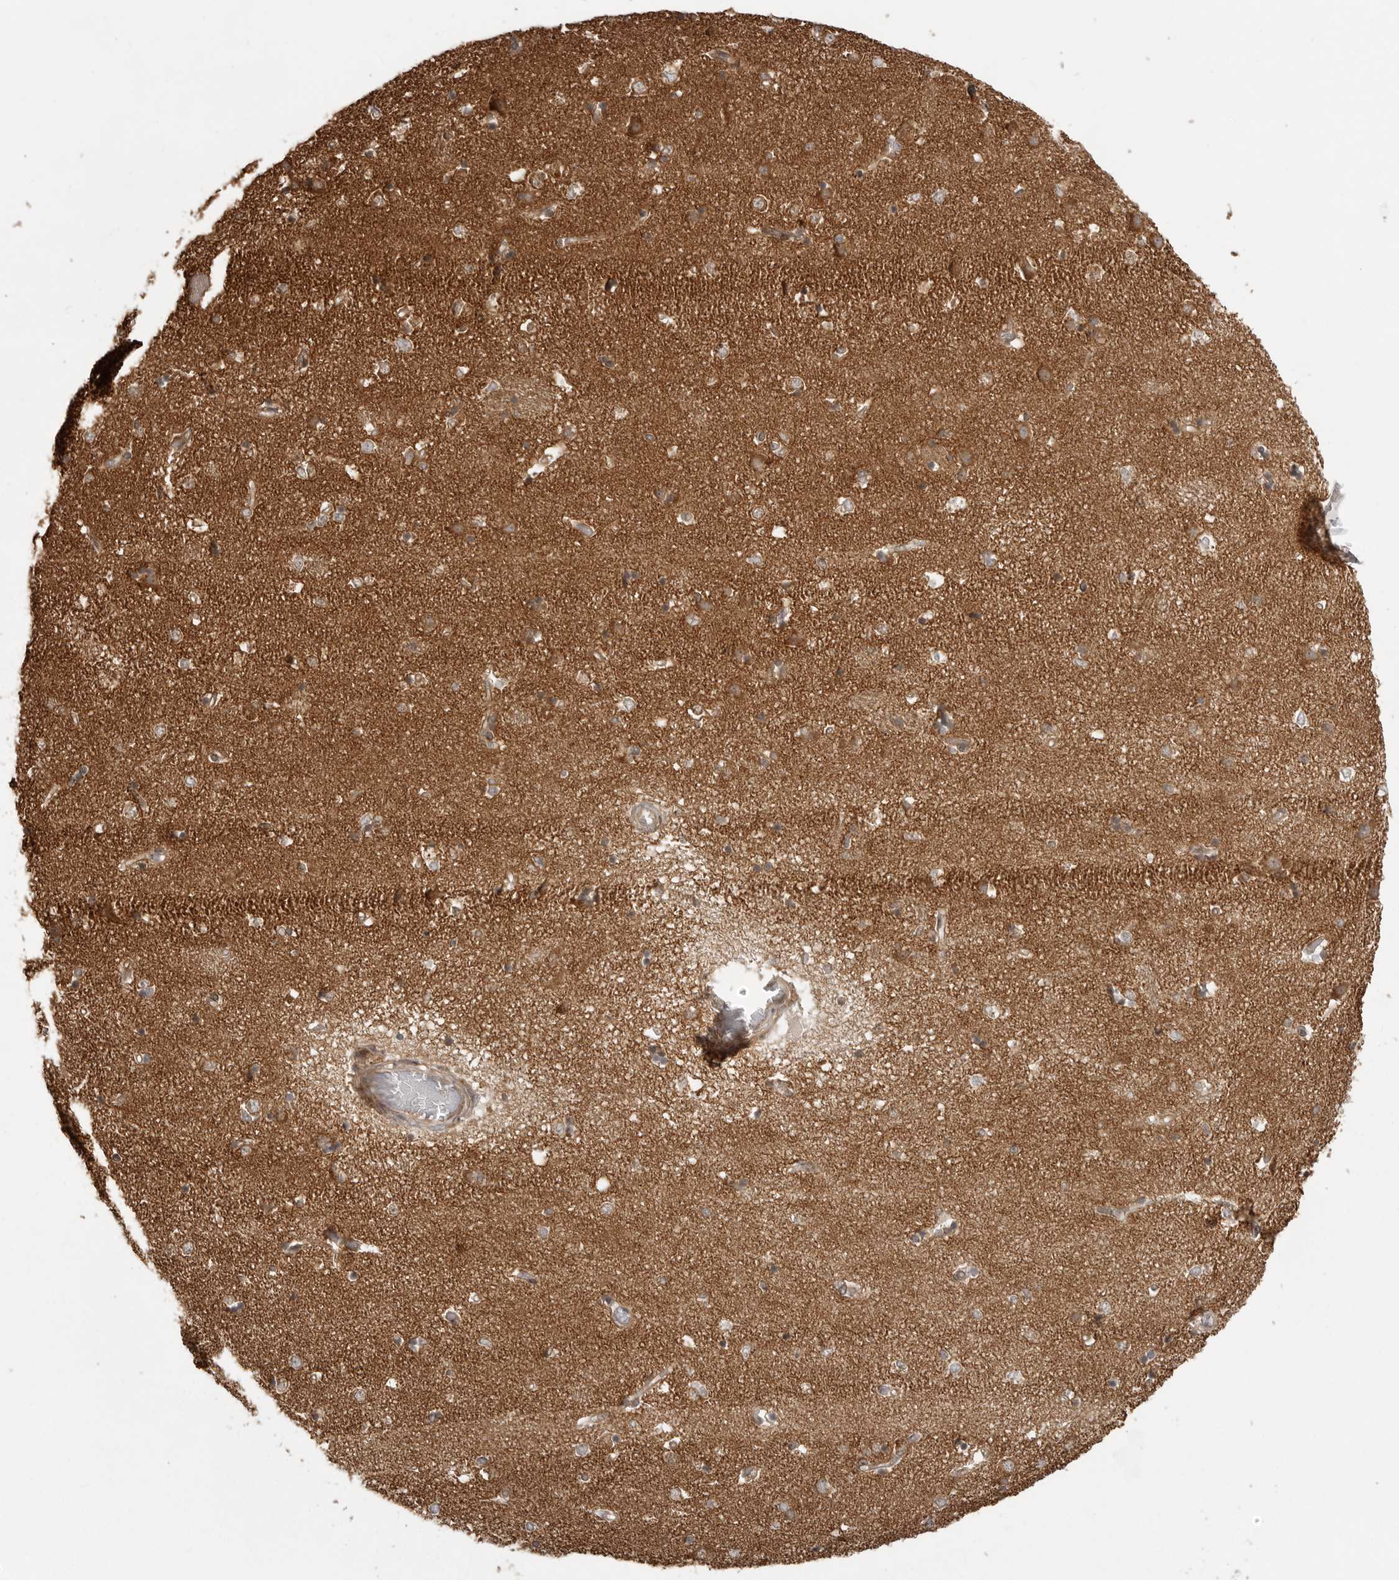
{"staining": {"intensity": "moderate", "quantity": "25%-75%", "location": "cytoplasmic/membranous,nuclear"}, "tissue": "caudate", "cell_type": "Glial cells", "image_type": "normal", "snomed": [{"axis": "morphology", "description": "Normal tissue, NOS"}, {"axis": "topography", "description": "Lateral ventricle wall"}], "caption": "Moderate cytoplasmic/membranous,nuclear protein expression is present in about 25%-75% of glial cells in caudate. (Brightfield microscopy of DAB IHC at high magnification).", "gene": "FAT3", "patient": {"sex": "male", "age": 45}}